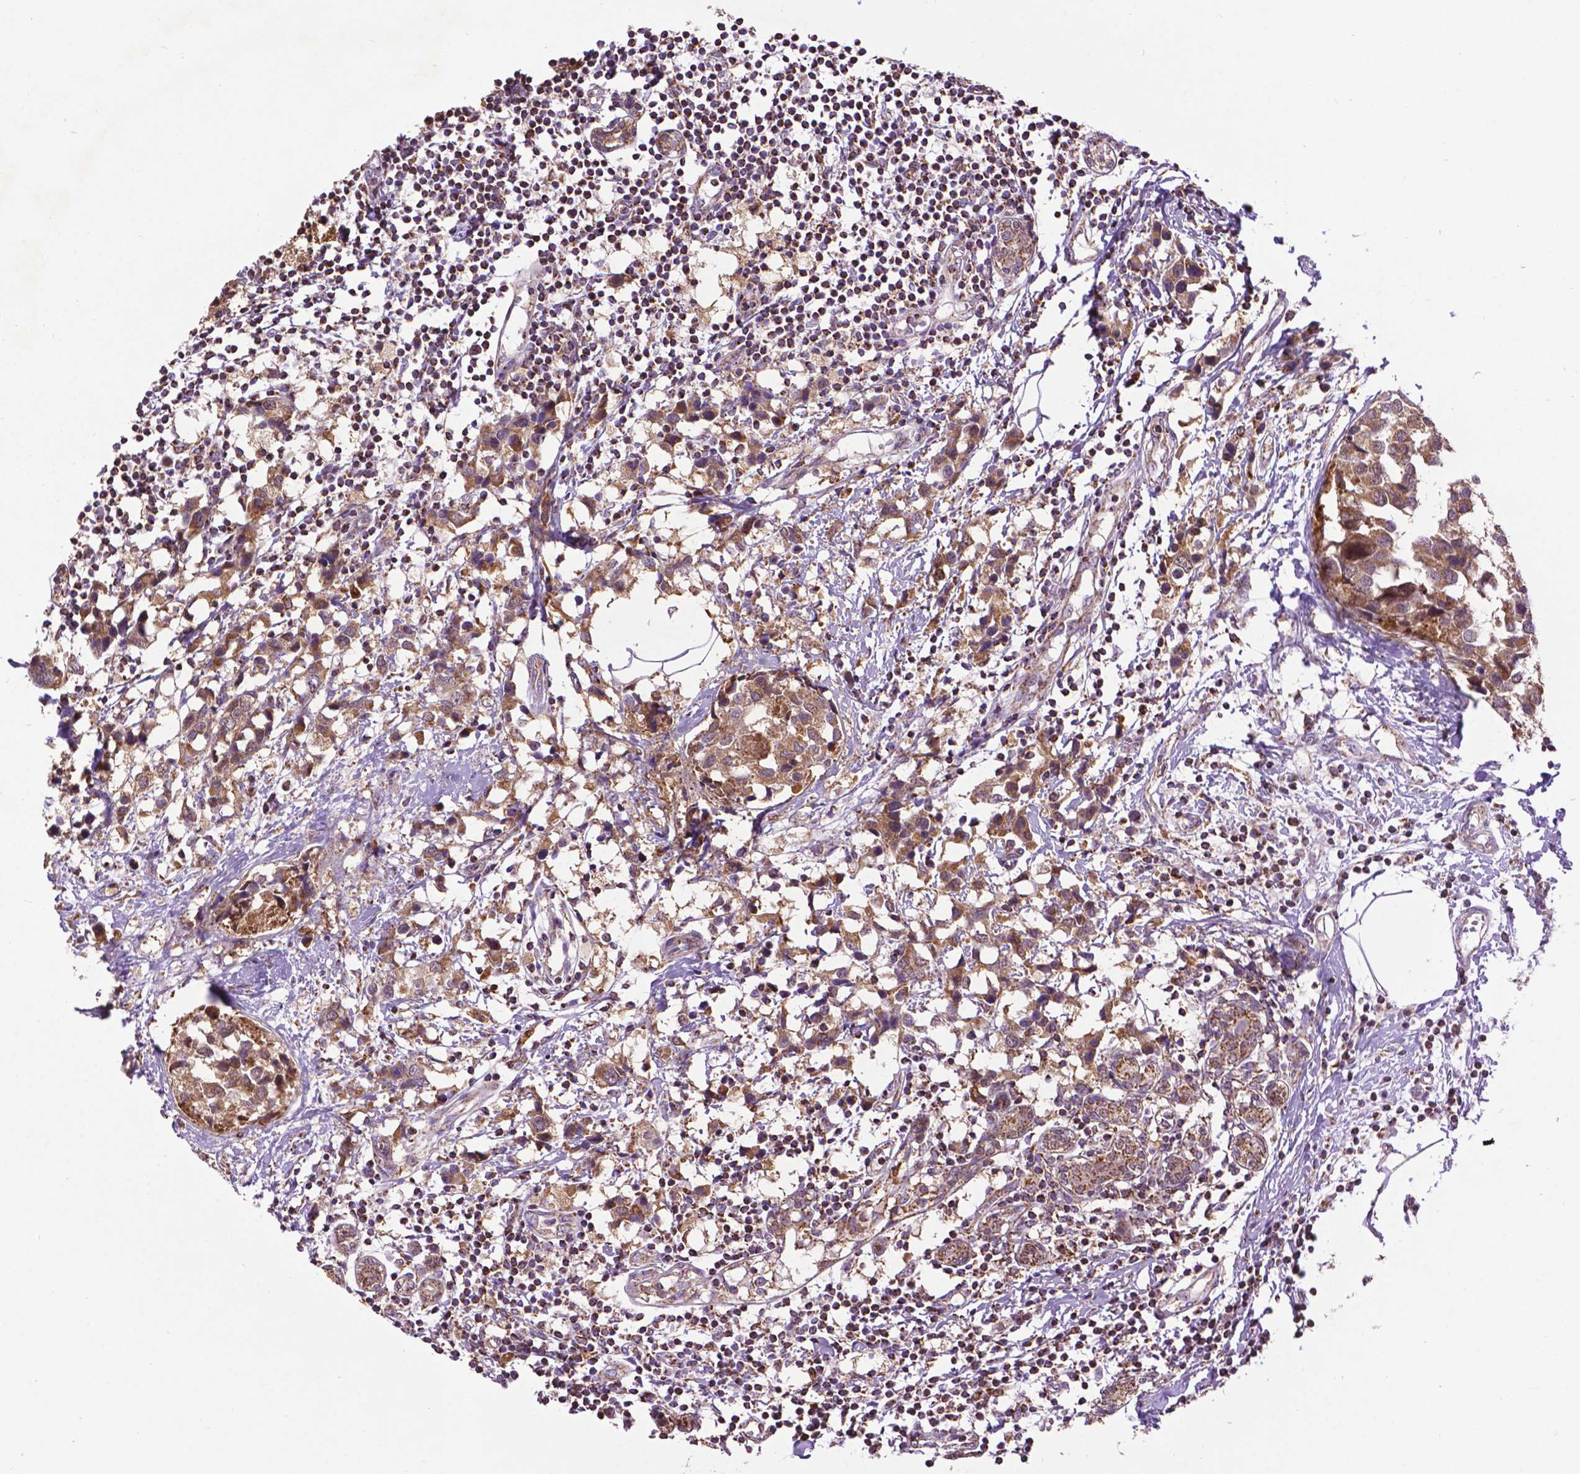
{"staining": {"intensity": "moderate", "quantity": ">75%", "location": "cytoplasmic/membranous"}, "tissue": "breast cancer", "cell_type": "Tumor cells", "image_type": "cancer", "snomed": [{"axis": "morphology", "description": "Lobular carcinoma"}, {"axis": "topography", "description": "Breast"}], "caption": "The micrograph shows a brown stain indicating the presence of a protein in the cytoplasmic/membranous of tumor cells in lobular carcinoma (breast). Nuclei are stained in blue.", "gene": "PYCR3", "patient": {"sex": "female", "age": 59}}